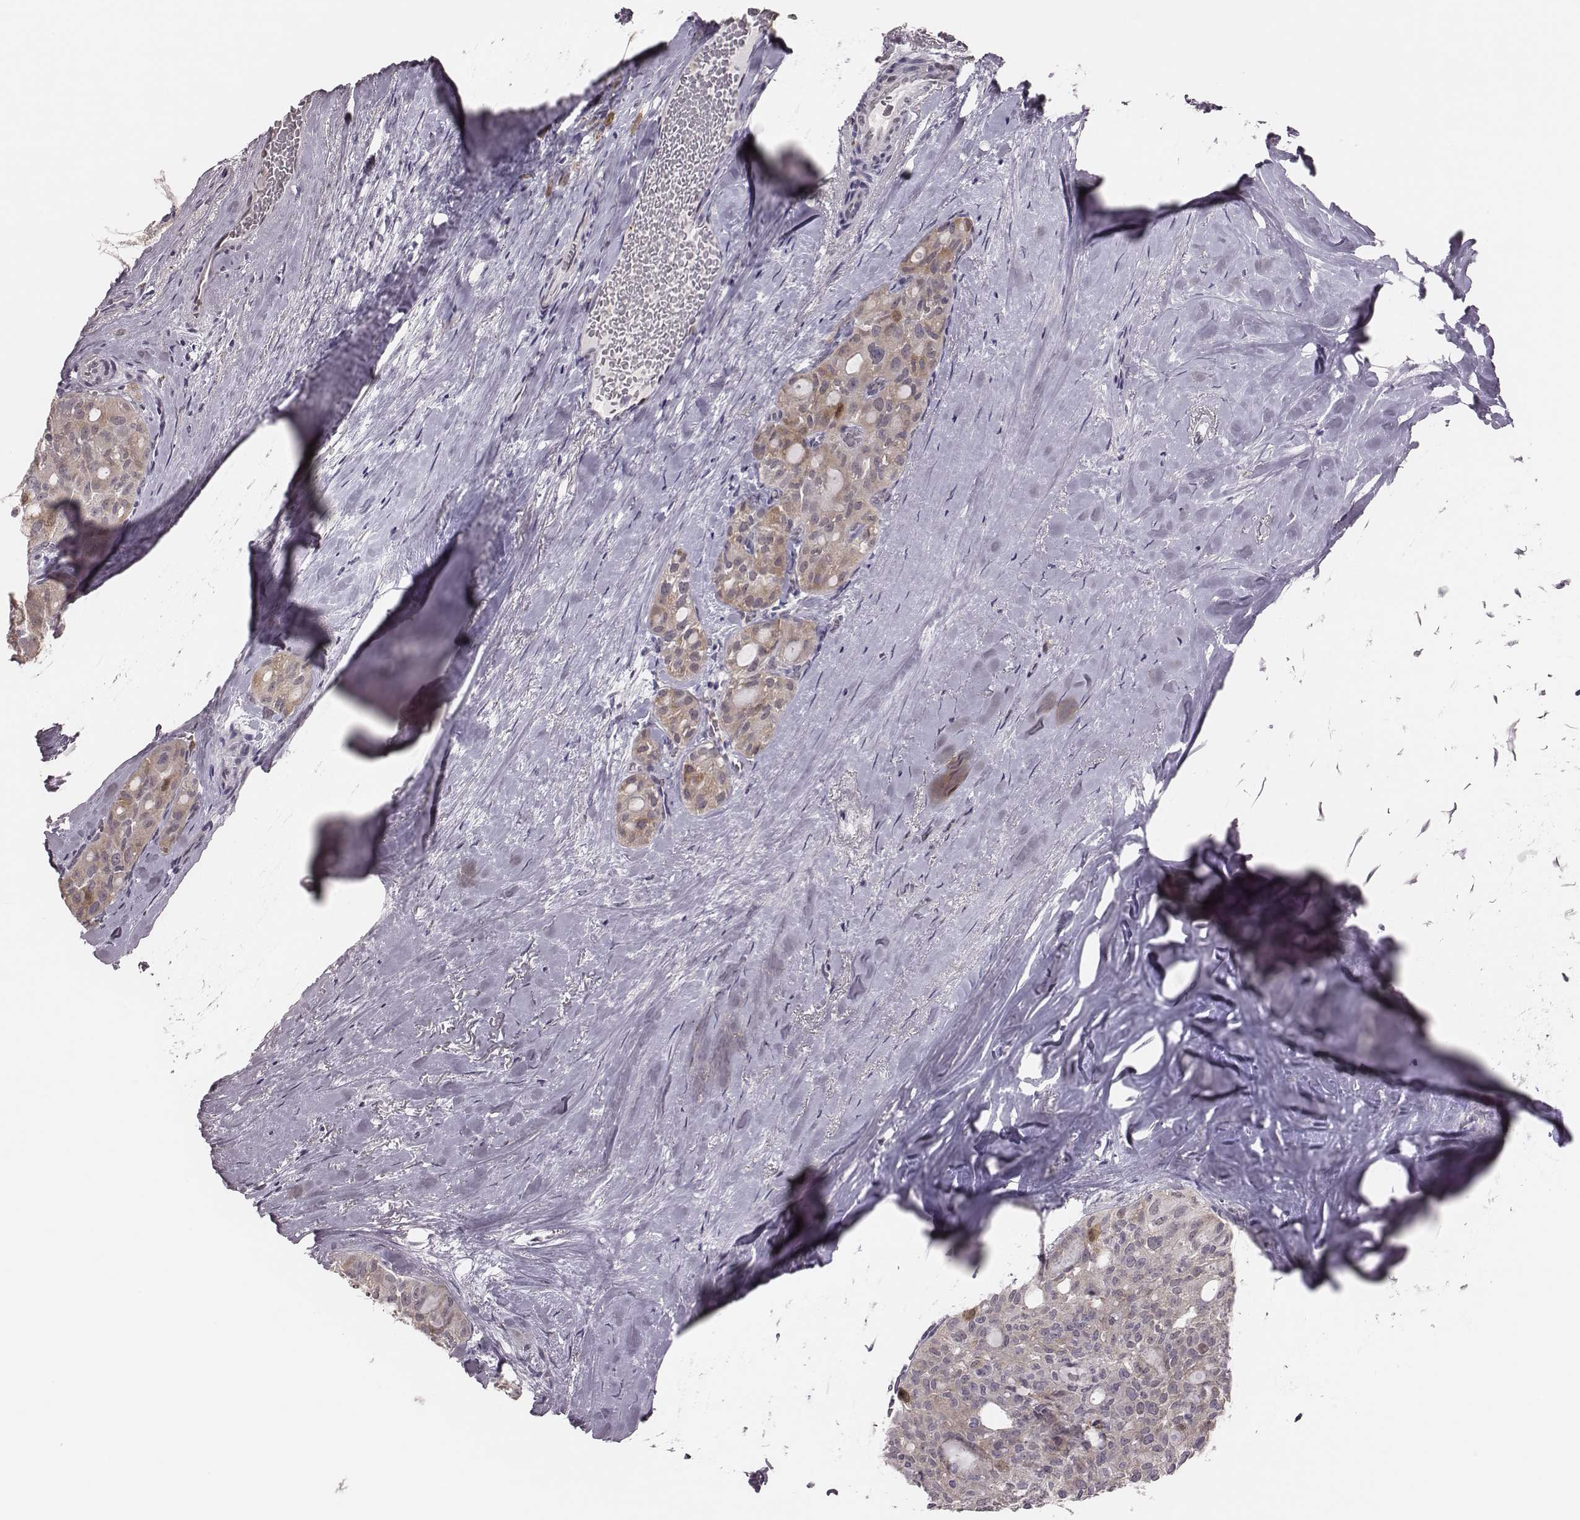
{"staining": {"intensity": "weak", "quantity": "<25%", "location": "cytoplasmic/membranous"}, "tissue": "thyroid cancer", "cell_type": "Tumor cells", "image_type": "cancer", "snomed": [{"axis": "morphology", "description": "Follicular adenoma carcinoma, NOS"}, {"axis": "topography", "description": "Thyroid gland"}], "caption": "The immunohistochemistry (IHC) micrograph has no significant positivity in tumor cells of thyroid cancer tissue. Brightfield microscopy of immunohistochemistry (IHC) stained with DAB (3,3'-diaminobenzidine) (brown) and hematoxylin (blue), captured at high magnification.", "gene": "PBK", "patient": {"sex": "male", "age": 75}}